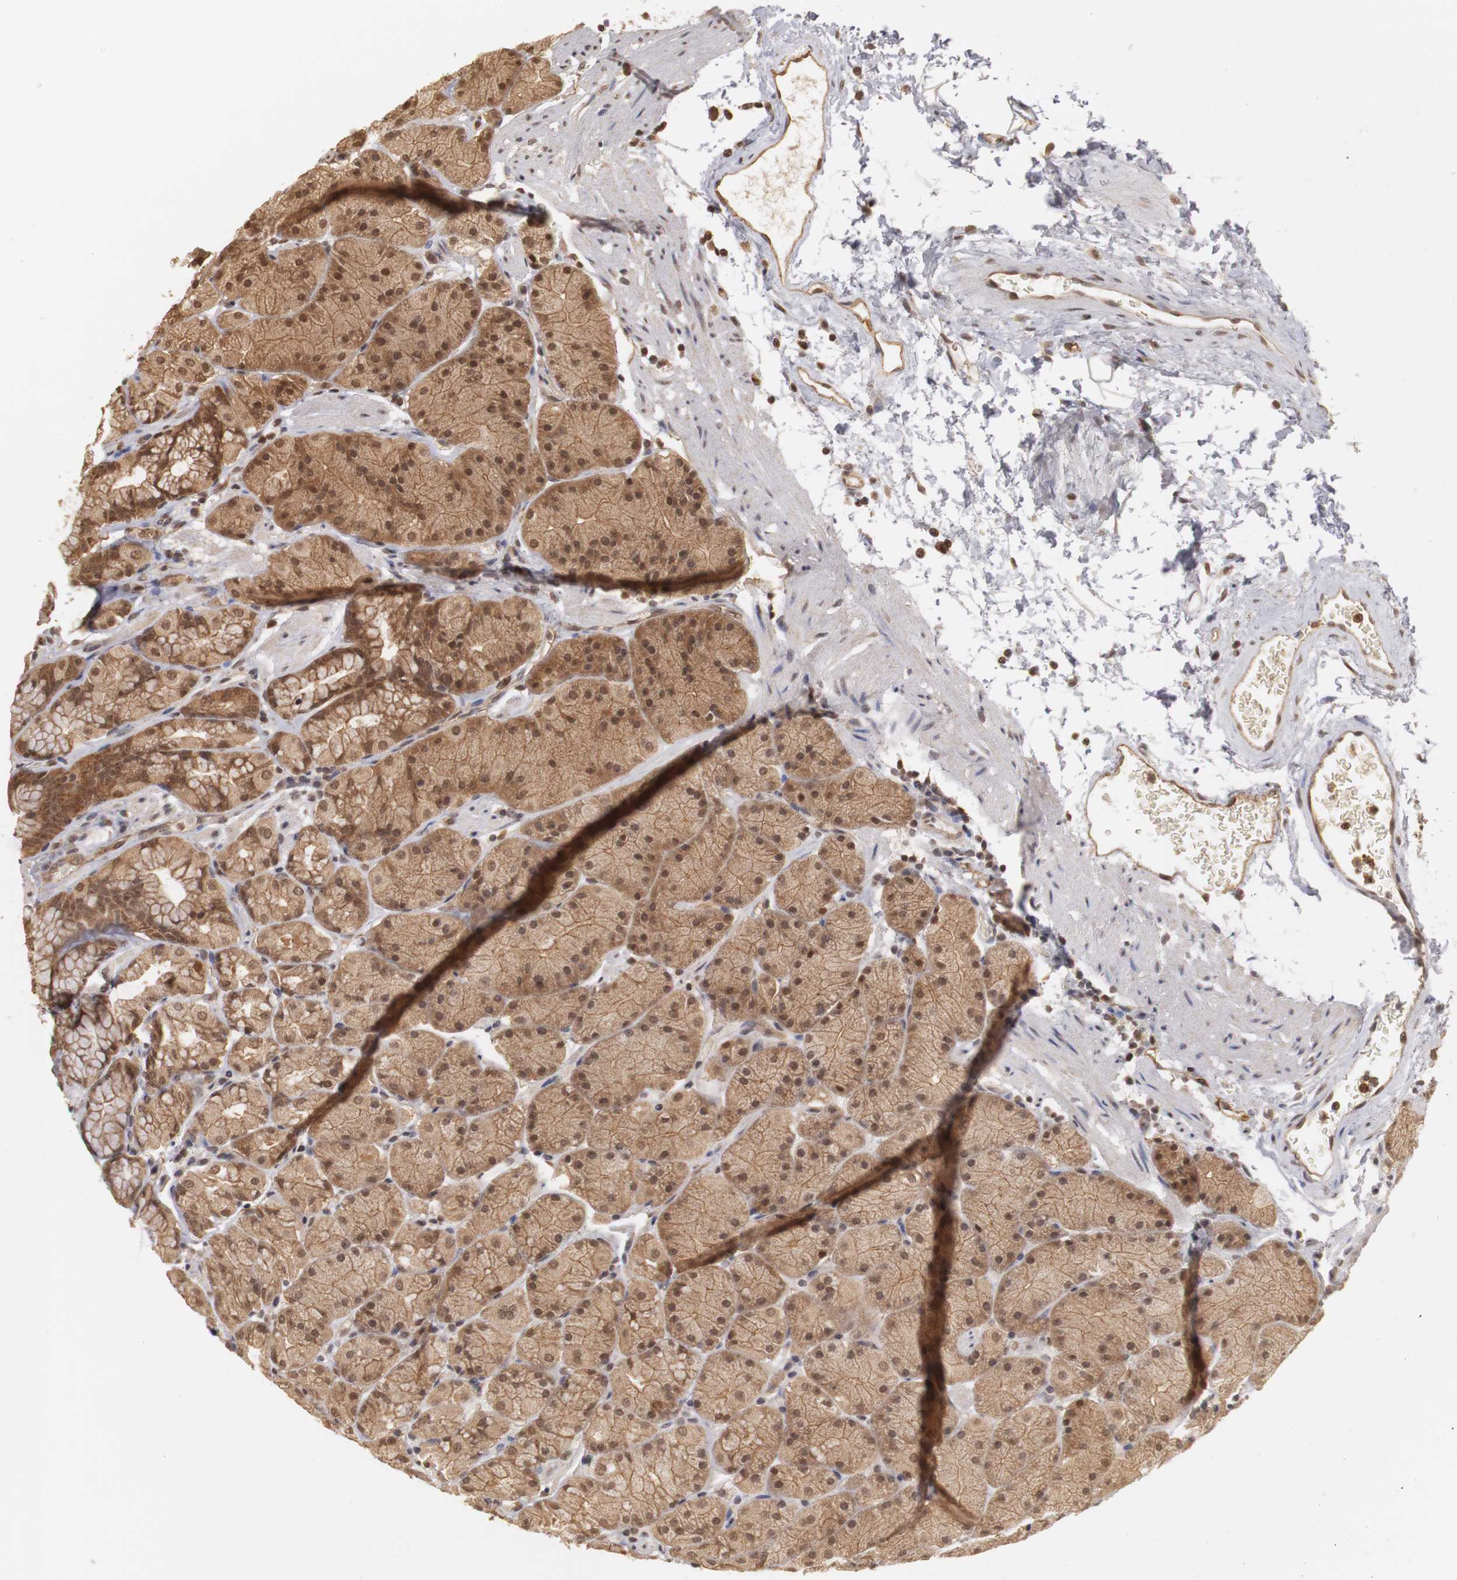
{"staining": {"intensity": "moderate", "quantity": ">75%", "location": "cytoplasmic/membranous,nuclear"}, "tissue": "stomach", "cell_type": "Glandular cells", "image_type": "normal", "snomed": [{"axis": "morphology", "description": "Normal tissue, NOS"}, {"axis": "topography", "description": "Stomach, upper"}, {"axis": "topography", "description": "Stomach"}], "caption": "Protein analysis of unremarkable stomach displays moderate cytoplasmic/membranous,nuclear positivity in about >75% of glandular cells.", "gene": "PLEKHA1", "patient": {"sex": "male", "age": 76}}